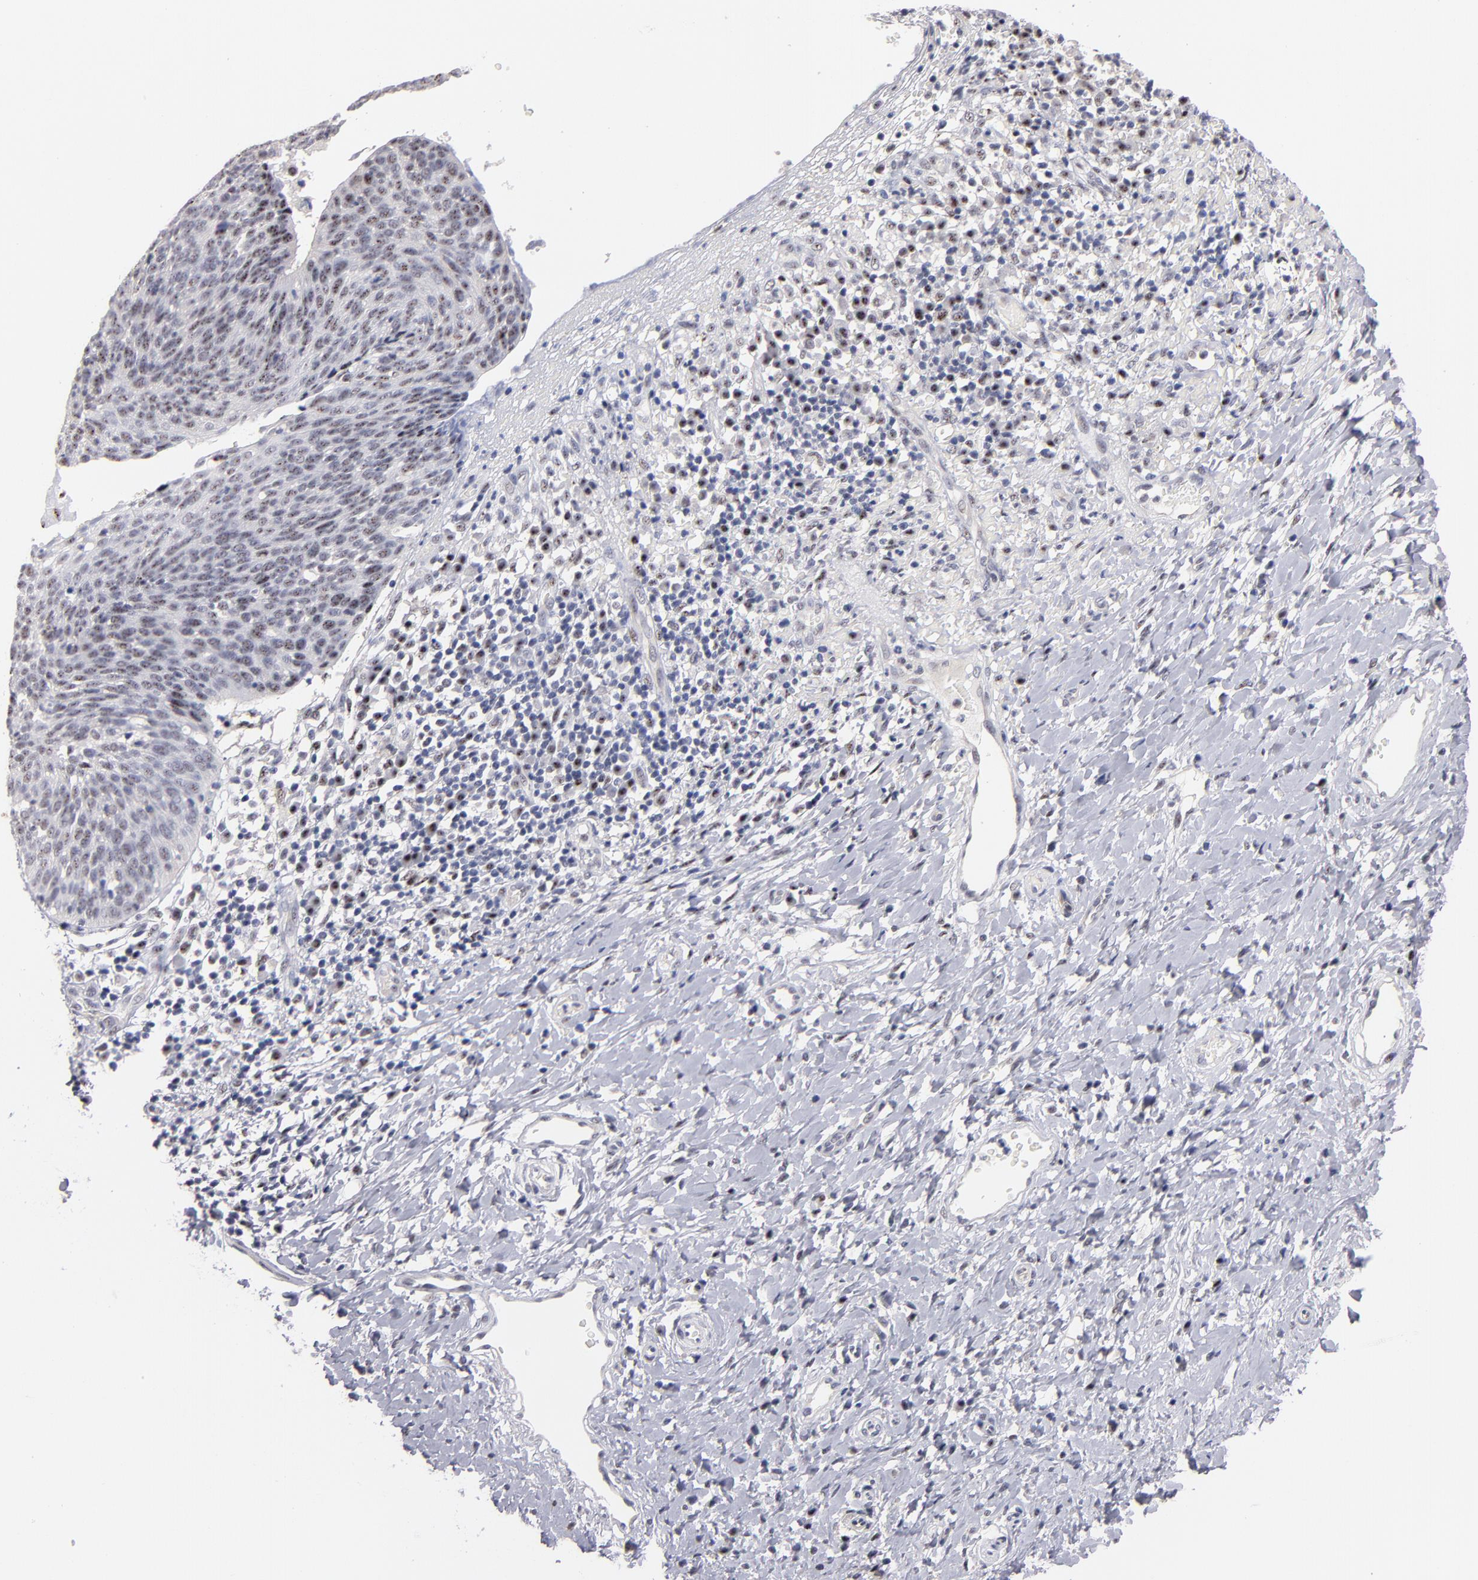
{"staining": {"intensity": "weak", "quantity": "<25%", "location": "nuclear"}, "tissue": "cervical cancer", "cell_type": "Tumor cells", "image_type": "cancer", "snomed": [{"axis": "morphology", "description": "Normal tissue, NOS"}, {"axis": "morphology", "description": "Squamous cell carcinoma, NOS"}, {"axis": "topography", "description": "Cervix"}], "caption": "Cervical cancer was stained to show a protein in brown. There is no significant staining in tumor cells.", "gene": "RAF1", "patient": {"sex": "female", "age": 39}}